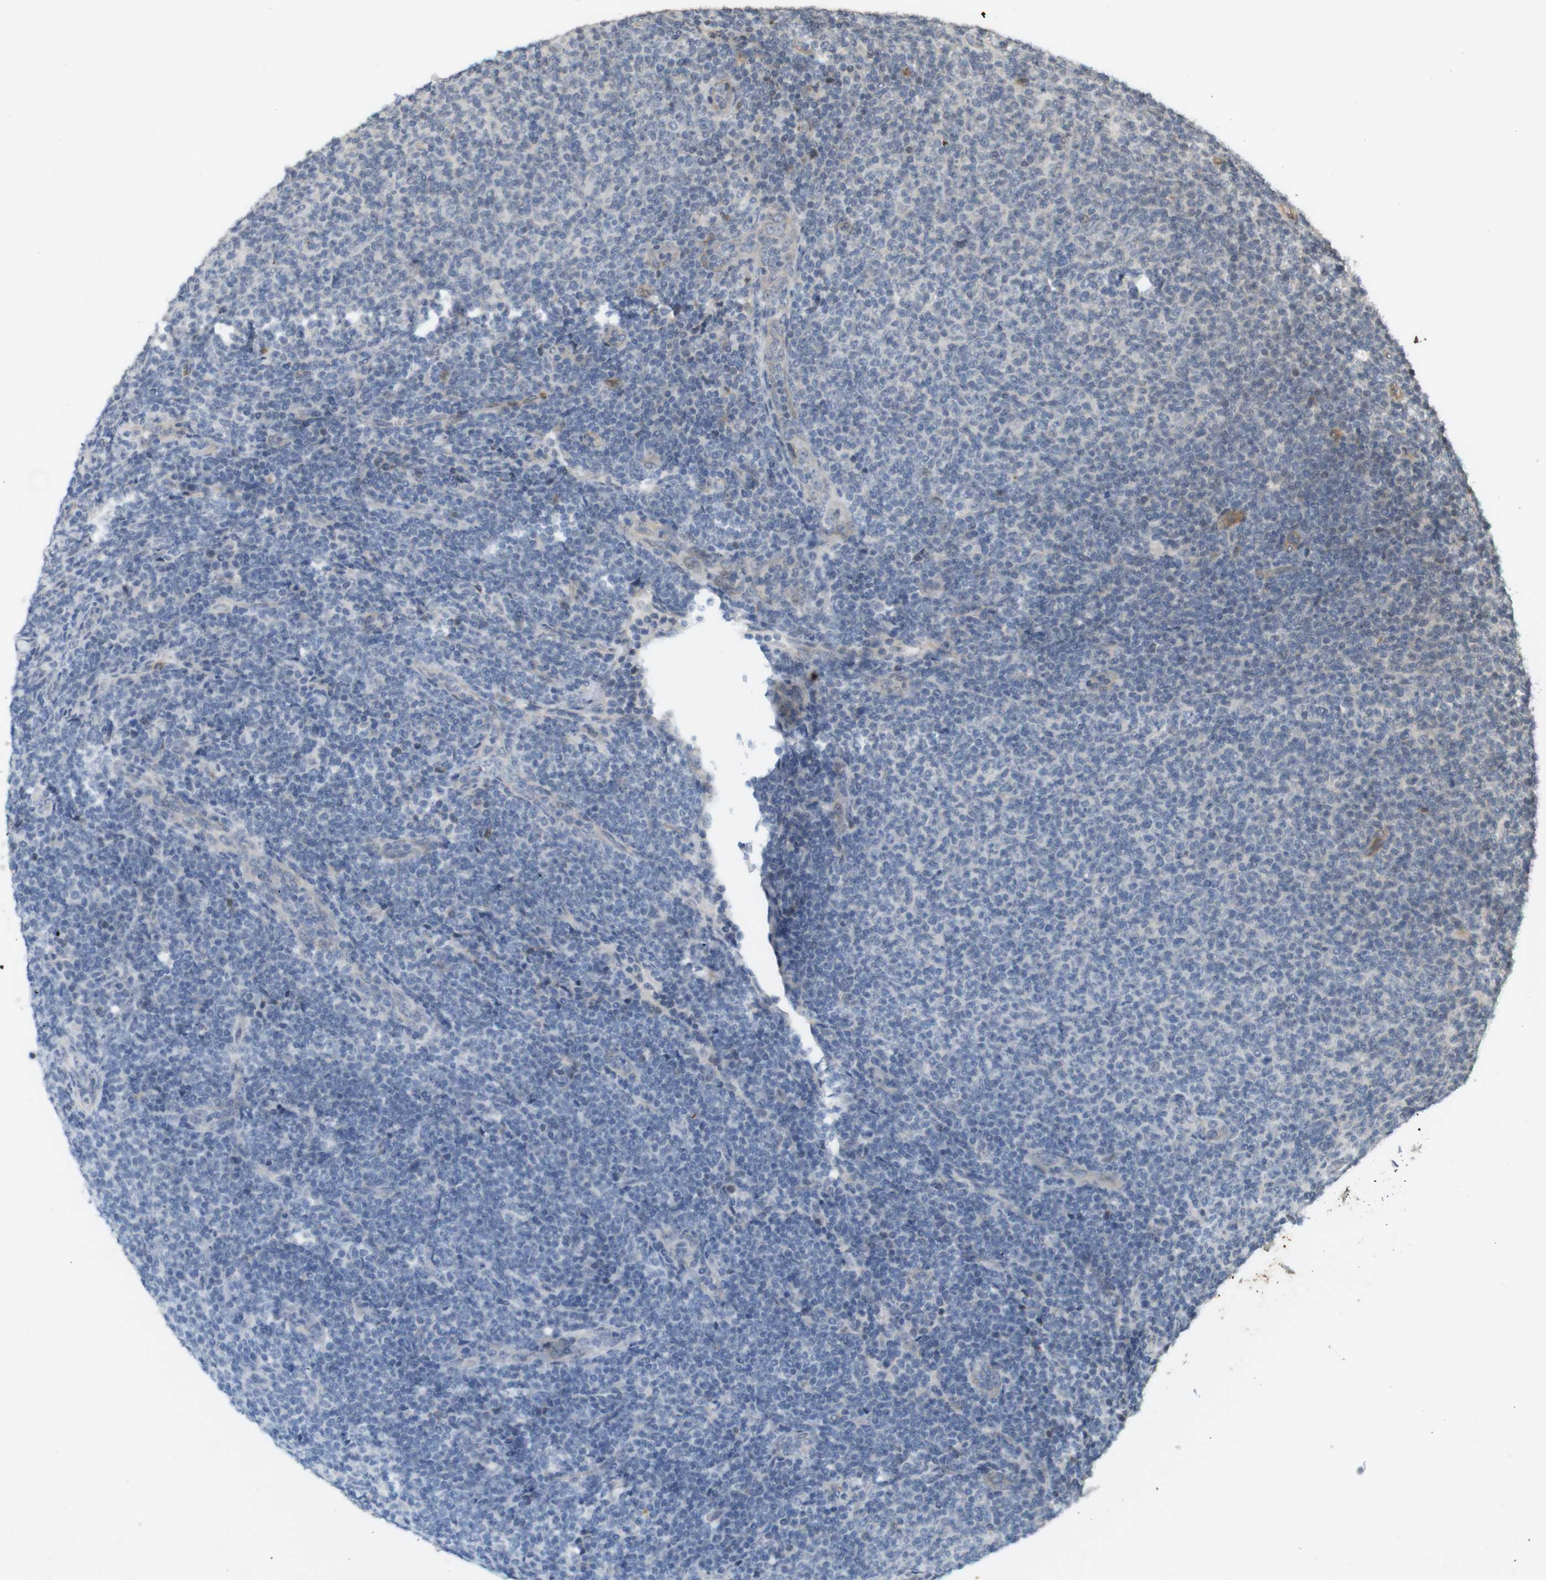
{"staining": {"intensity": "negative", "quantity": "none", "location": "none"}, "tissue": "lymphoma", "cell_type": "Tumor cells", "image_type": "cancer", "snomed": [{"axis": "morphology", "description": "Malignant lymphoma, non-Hodgkin's type, Low grade"}, {"axis": "topography", "description": "Lymph node"}], "caption": "Immunohistochemistry histopathology image of neoplastic tissue: lymphoma stained with DAB (3,3'-diaminobenzidine) demonstrates no significant protein staining in tumor cells.", "gene": "PPP1R14A", "patient": {"sex": "male", "age": 66}}